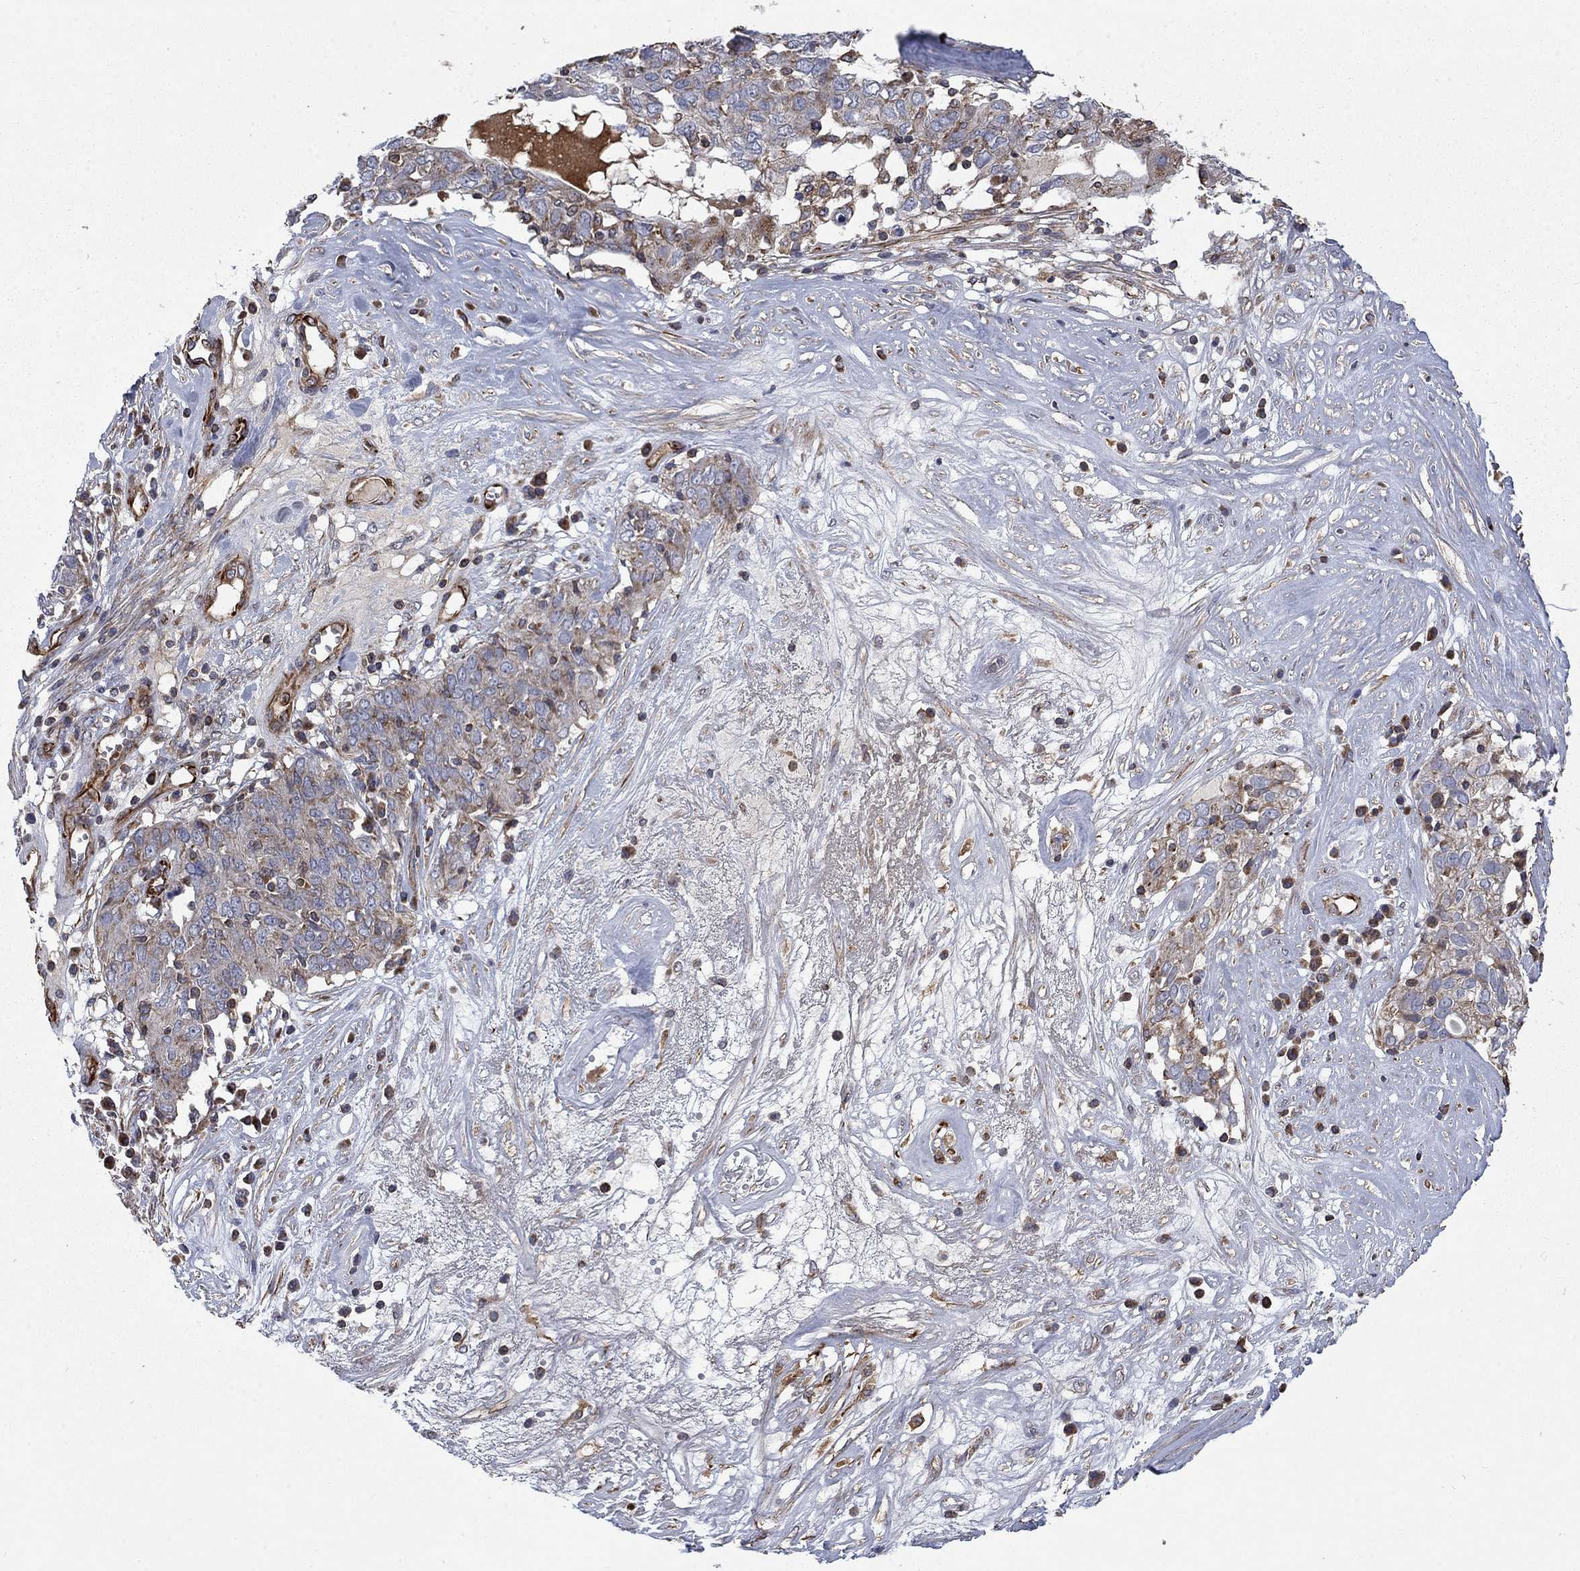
{"staining": {"intensity": "strong", "quantity": "25%-75%", "location": "cytoplasmic/membranous"}, "tissue": "ovarian cancer", "cell_type": "Tumor cells", "image_type": "cancer", "snomed": [{"axis": "morphology", "description": "Carcinoma, endometroid"}, {"axis": "topography", "description": "Ovary"}], "caption": "Brown immunohistochemical staining in ovarian cancer shows strong cytoplasmic/membranous staining in about 25%-75% of tumor cells.", "gene": "NDUFC1", "patient": {"sex": "female", "age": 50}}